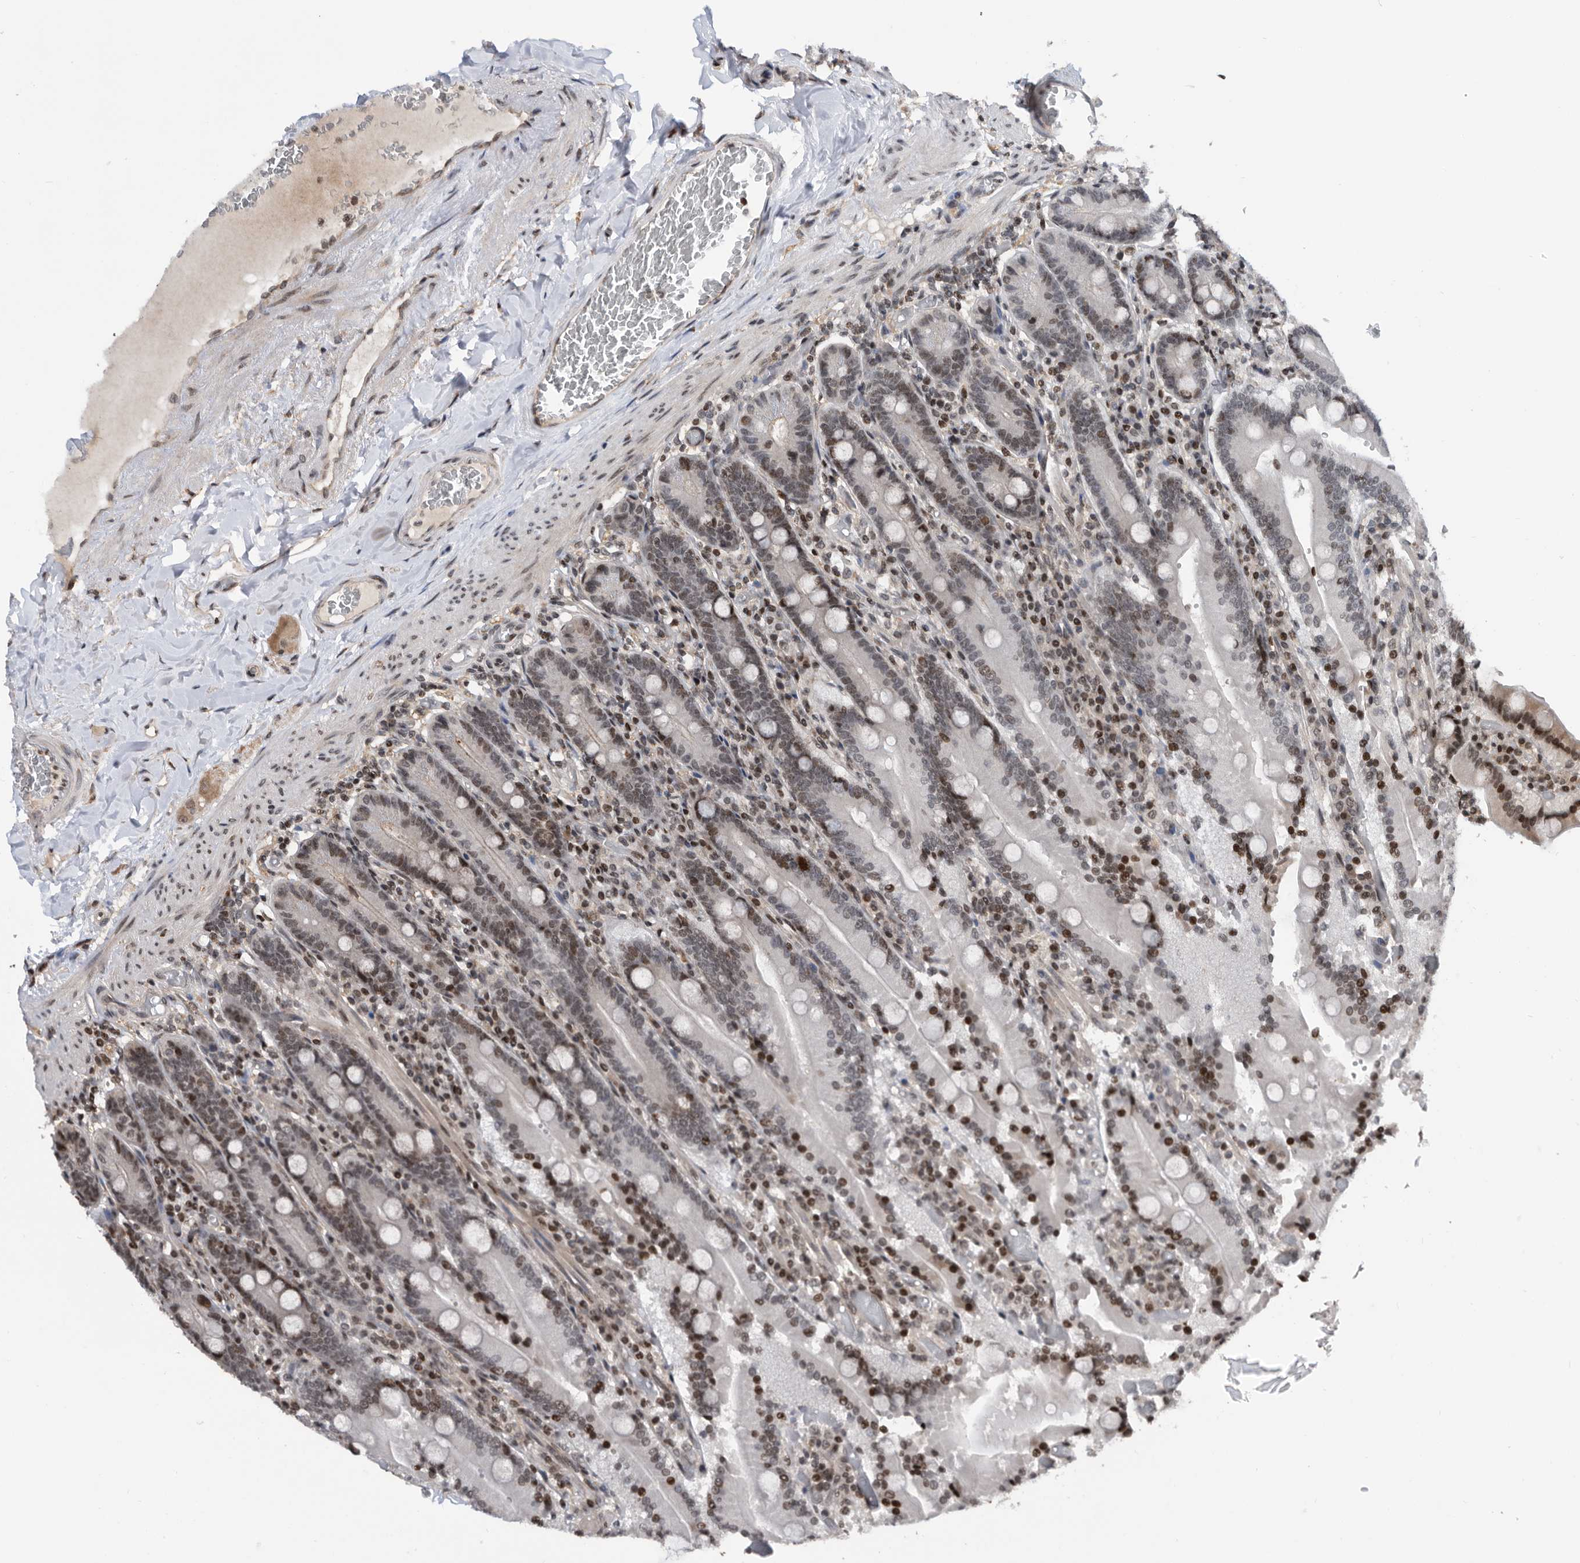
{"staining": {"intensity": "moderate", "quantity": "25%-75%", "location": "nuclear"}, "tissue": "duodenum", "cell_type": "Glandular cells", "image_type": "normal", "snomed": [{"axis": "morphology", "description": "Normal tissue, NOS"}, {"axis": "topography", "description": "Duodenum"}], "caption": "Glandular cells show medium levels of moderate nuclear staining in approximately 25%-75% of cells in benign human duodenum.", "gene": "SNRNP48", "patient": {"sex": "female", "age": 62}}